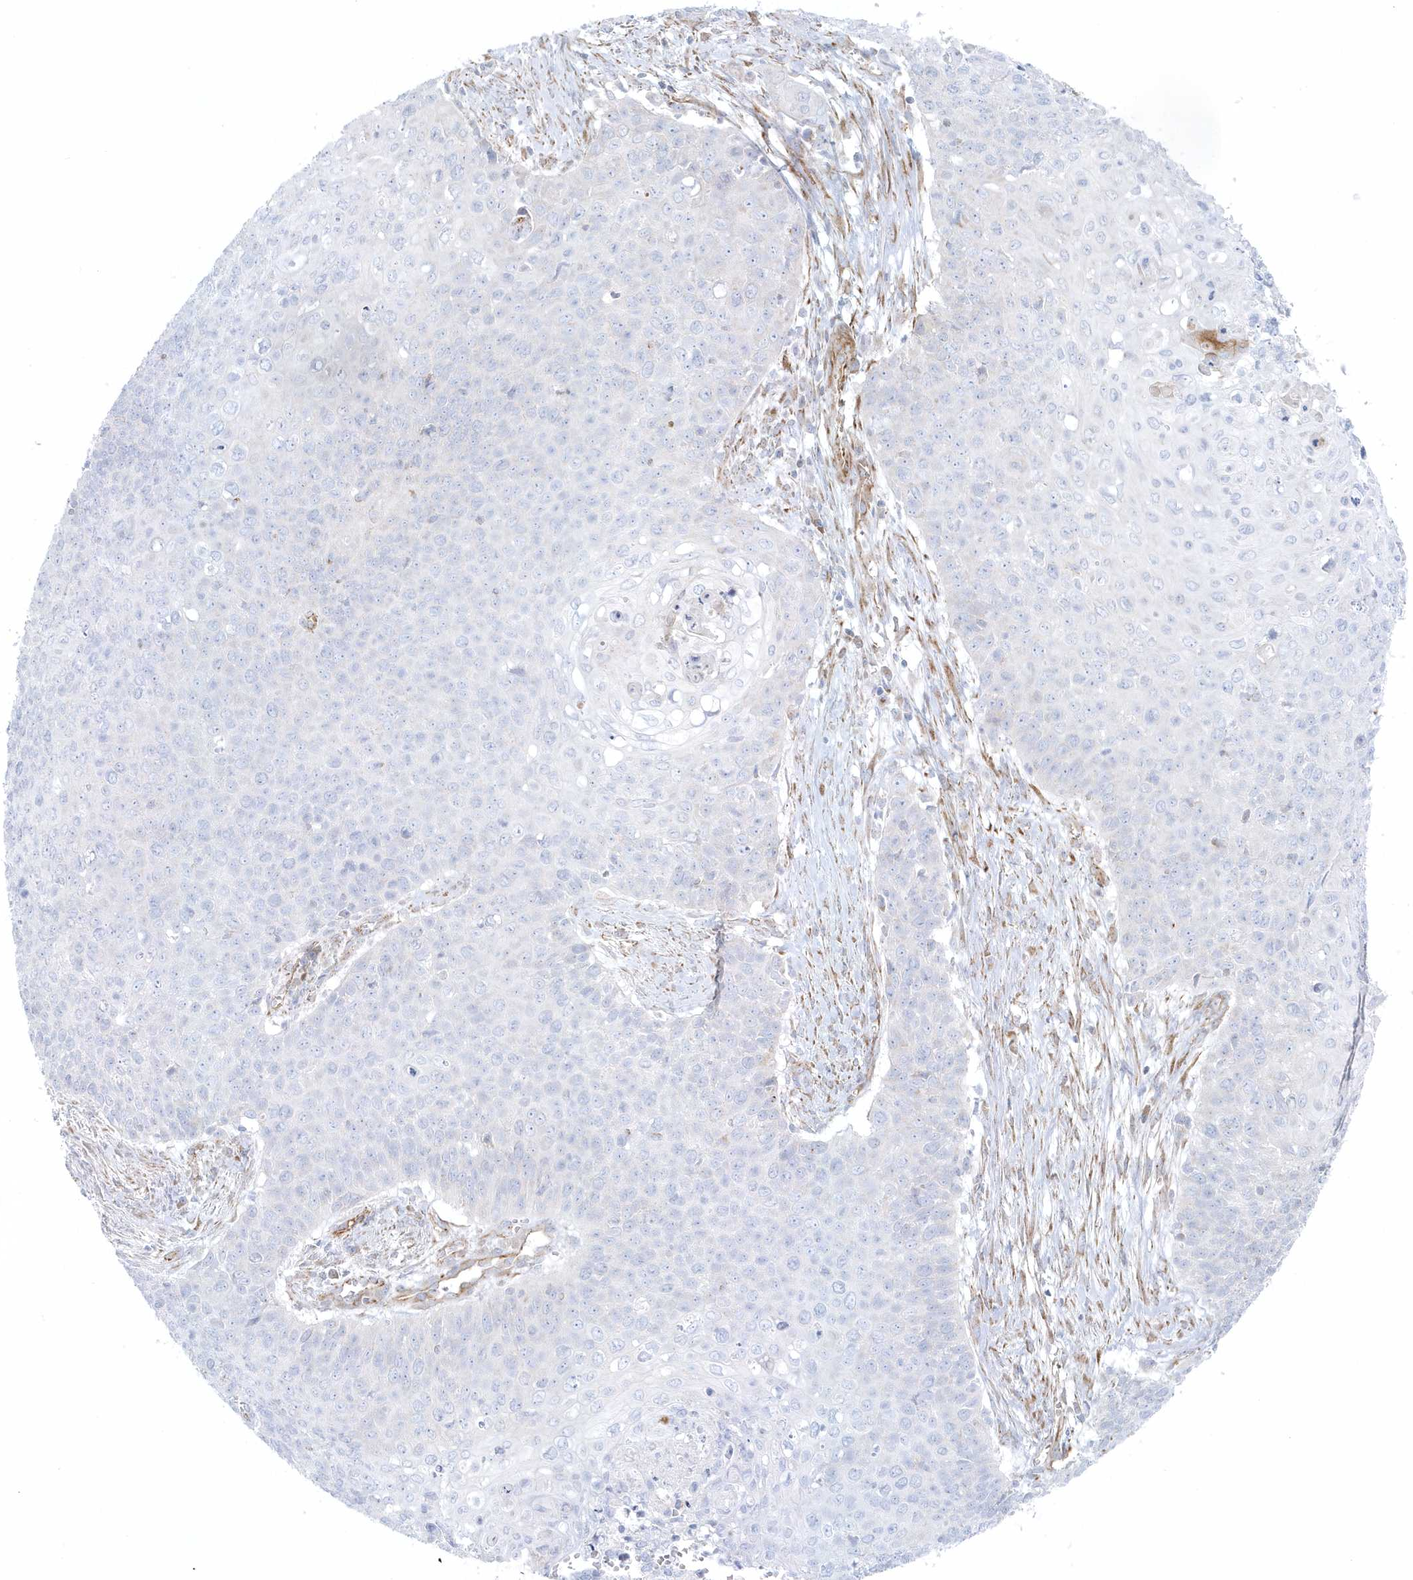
{"staining": {"intensity": "negative", "quantity": "none", "location": "none"}, "tissue": "cervical cancer", "cell_type": "Tumor cells", "image_type": "cancer", "snomed": [{"axis": "morphology", "description": "Squamous cell carcinoma, NOS"}, {"axis": "topography", "description": "Cervix"}], "caption": "Immunohistochemical staining of human squamous cell carcinoma (cervical) shows no significant positivity in tumor cells. Brightfield microscopy of IHC stained with DAB (3,3'-diaminobenzidine) (brown) and hematoxylin (blue), captured at high magnification.", "gene": "GPR152", "patient": {"sex": "female", "age": 39}}